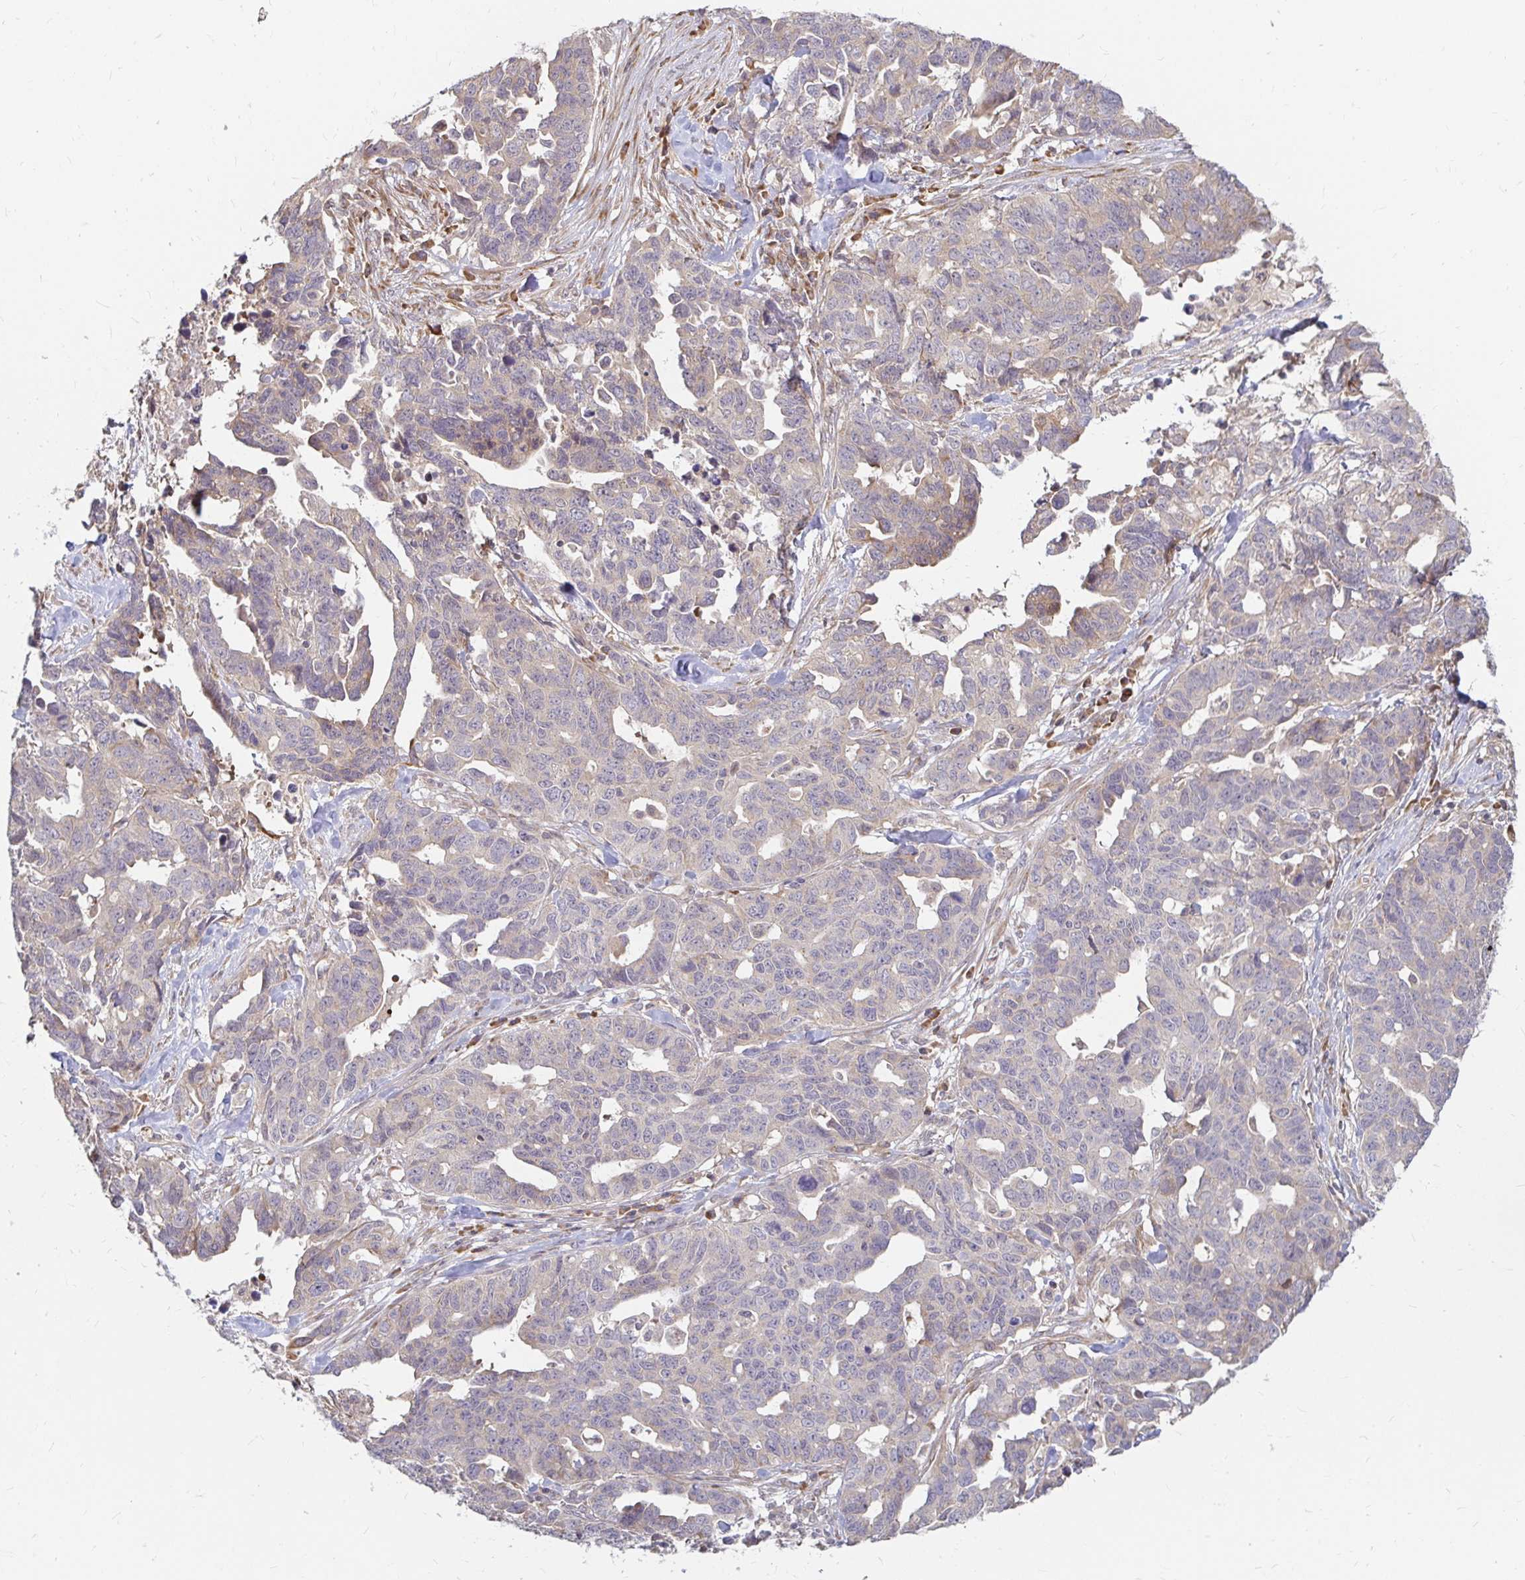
{"staining": {"intensity": "weak", "quantity": "<25%", "location": "cytoplasmic/membranous"}, "tissue": "ovarian cancer", "cell_type": "Tumor cells", "image_type": "cancer", "snomed": [{"axis": "morphology", "description": "Cystadenocarcinoma, serous, NOS"}, {"axis": "topography", "description": "Ovary"}], "caption": "A high-resolution histopathology image shows immunohistochemistry (IHC) staining of ovarian cancer (serous cystadenocarcinoma), which displays no significant positivity in tumor cells.", "gene": "CAST", "patient": {"sex": "female", "age": 69}}